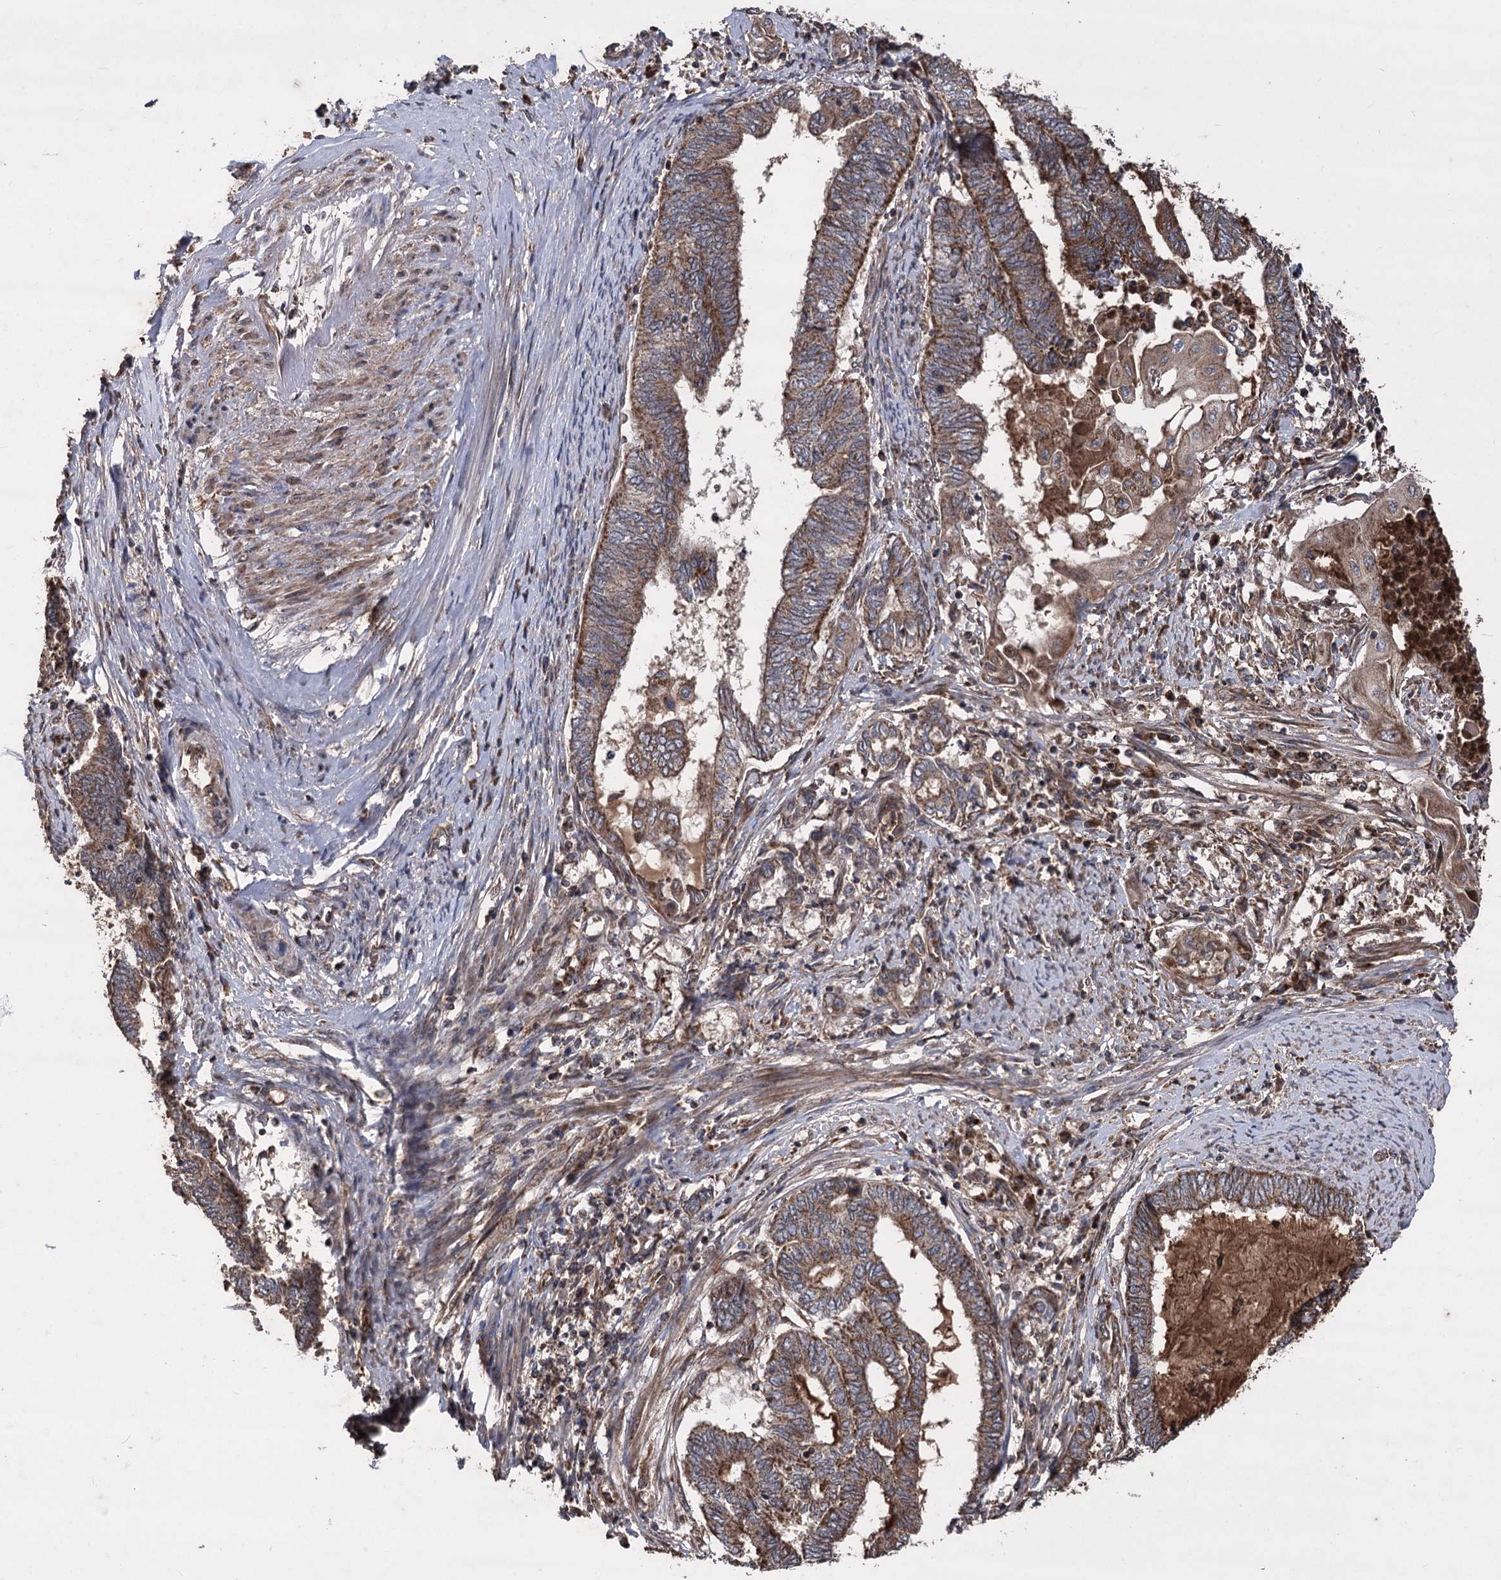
{"staining": {"intensity": "strong", "quantity": ">75%", "location": "cytoplasmic/membranous"}, "tissue": "endometrial cancer", "cell_type": "Tumor cells", "image_type": "cancer", "snomed": [{"axis": "morphology", "description": "Adenocarcinoma, NOS"}, {"axis": "topography", "description": "Uterus"}, {"axis": "topography", "description": "Endometrium"}], "caption": "IHC micrograph of neoplastic tissue: endometrial adenocarcinoma stained using immunohistochemistry (IHC) exhibits high levels of strong protein expression localized specifically in the cytoplasmic/membranous of tumor cells, appearing as a cytoplasmic/membranous brown color.", "gene": "RASSF3", "patient": {"sex": "female", "age": 70}}